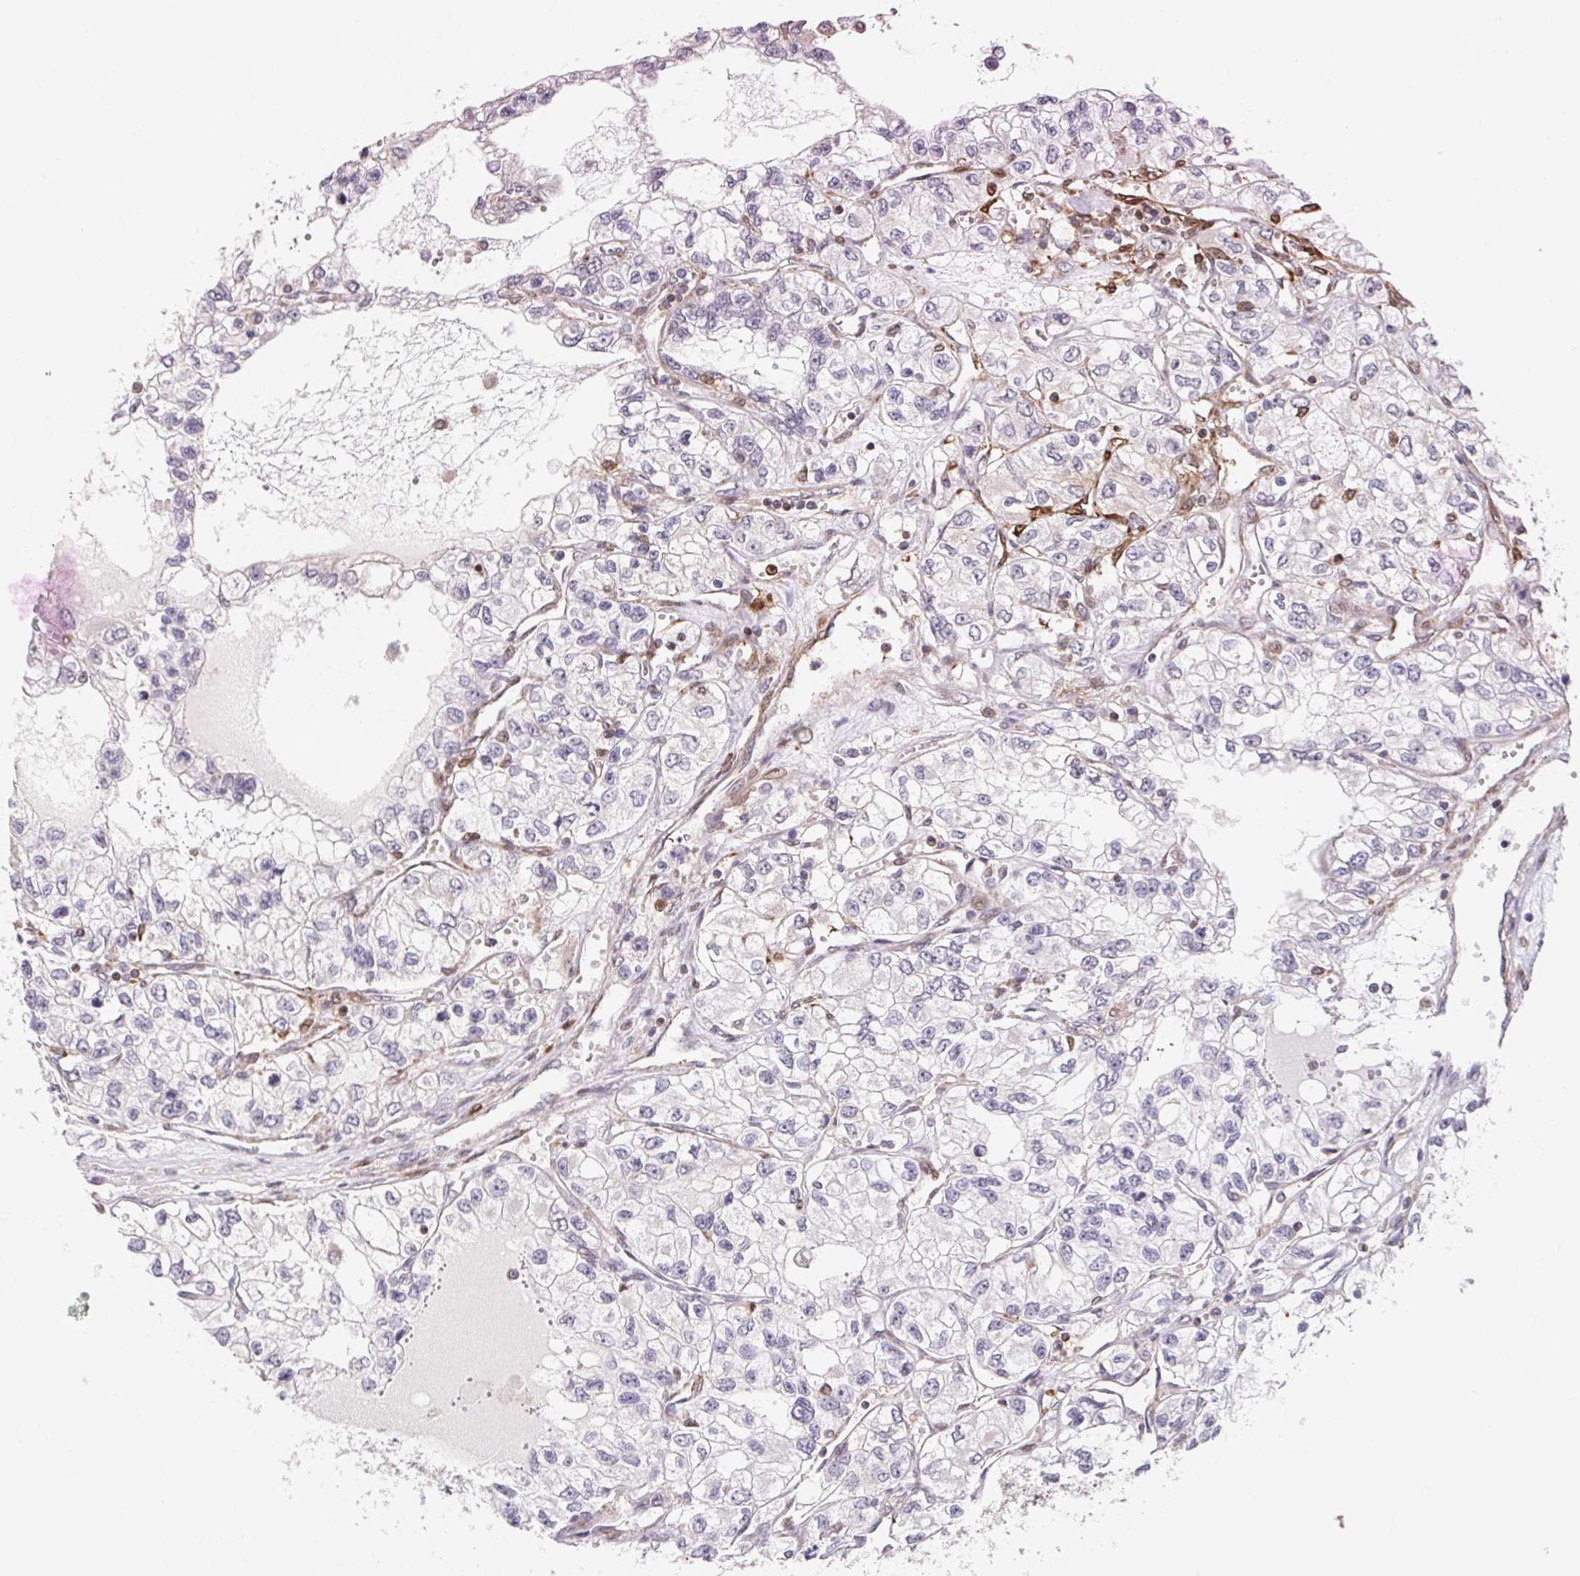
{"staining": {"intensity": "negative", "quantity": "none", "location": "none"}, "tissue": "renal cancer", "cell_type": "Tumor cells", "image_type": "cancer", "snomed": [{"axis": "morphology", "description": "Adenocarcinoma, NOS"}, {"axis": "topography", "description": "Kidney"}], "caption": "A micrograph of human adenocarcinoma (renal) is negative for staining in tumor cells.", "gene": "GBP1", "patient": {"sex": "female", "age": 59}}